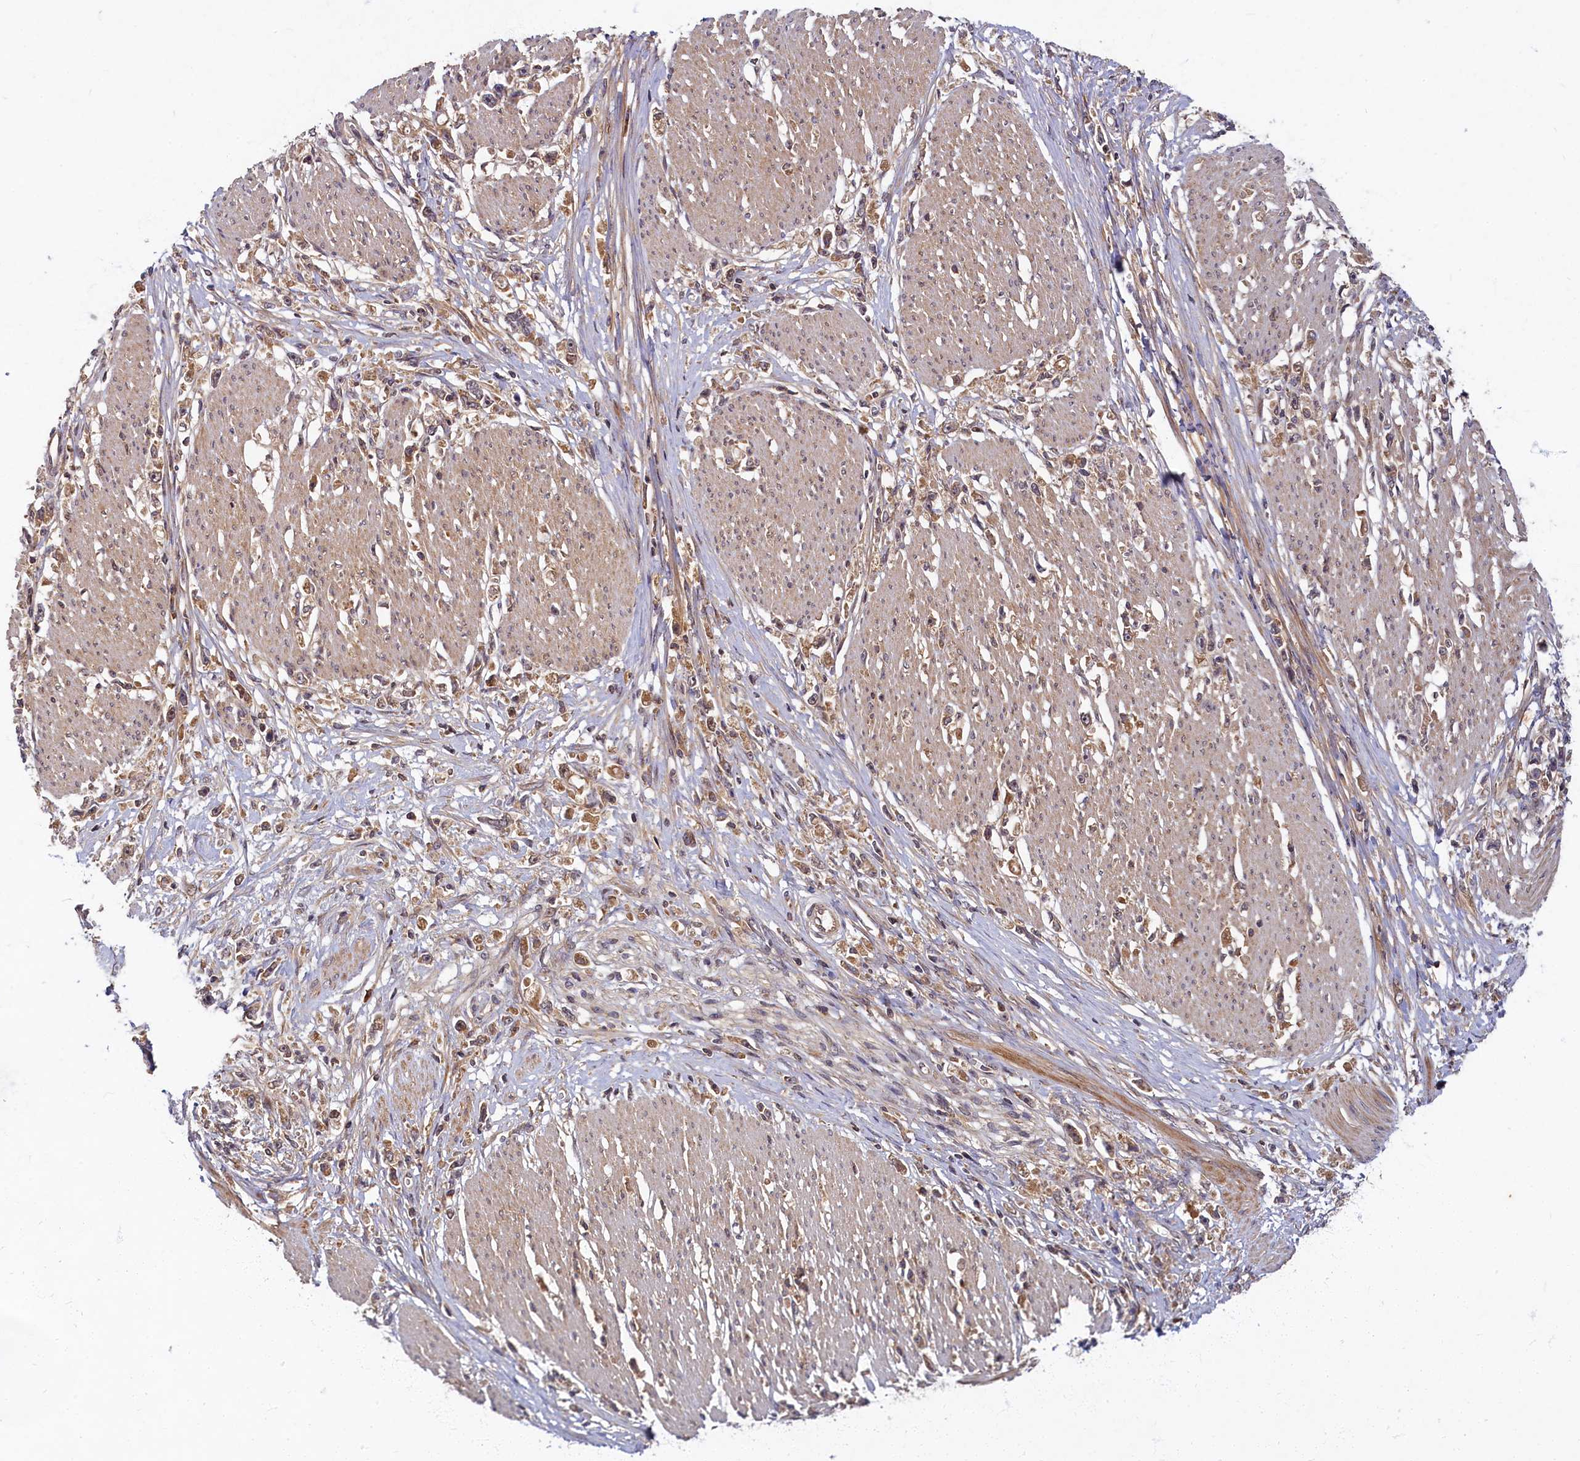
{"staining": {"intensity": "weak", "quantity": "25%-75%", "location": "cytoplasmic/membranous"}, "tissue": "stomach cancer", "cell_type": "Tumor cells", "image_type": "cancer", "snomed": [{"axis": "morphology", "description": "Adenocarcinoma, NOS"}, {"axis": "topography", "description": "Stomach"}], "caption": "Immunohistochemical staining of stomach cancer (adenocarcinoma) demonstrates weak cytoplasmic/membranous protein positivity in about 25%-75% of tumor cells. Immunohistochemistry stains the protein in brown and the nuclei are stained blue.", "gene": "BICD1", "patient": {"sex": "female", "age": 59}}